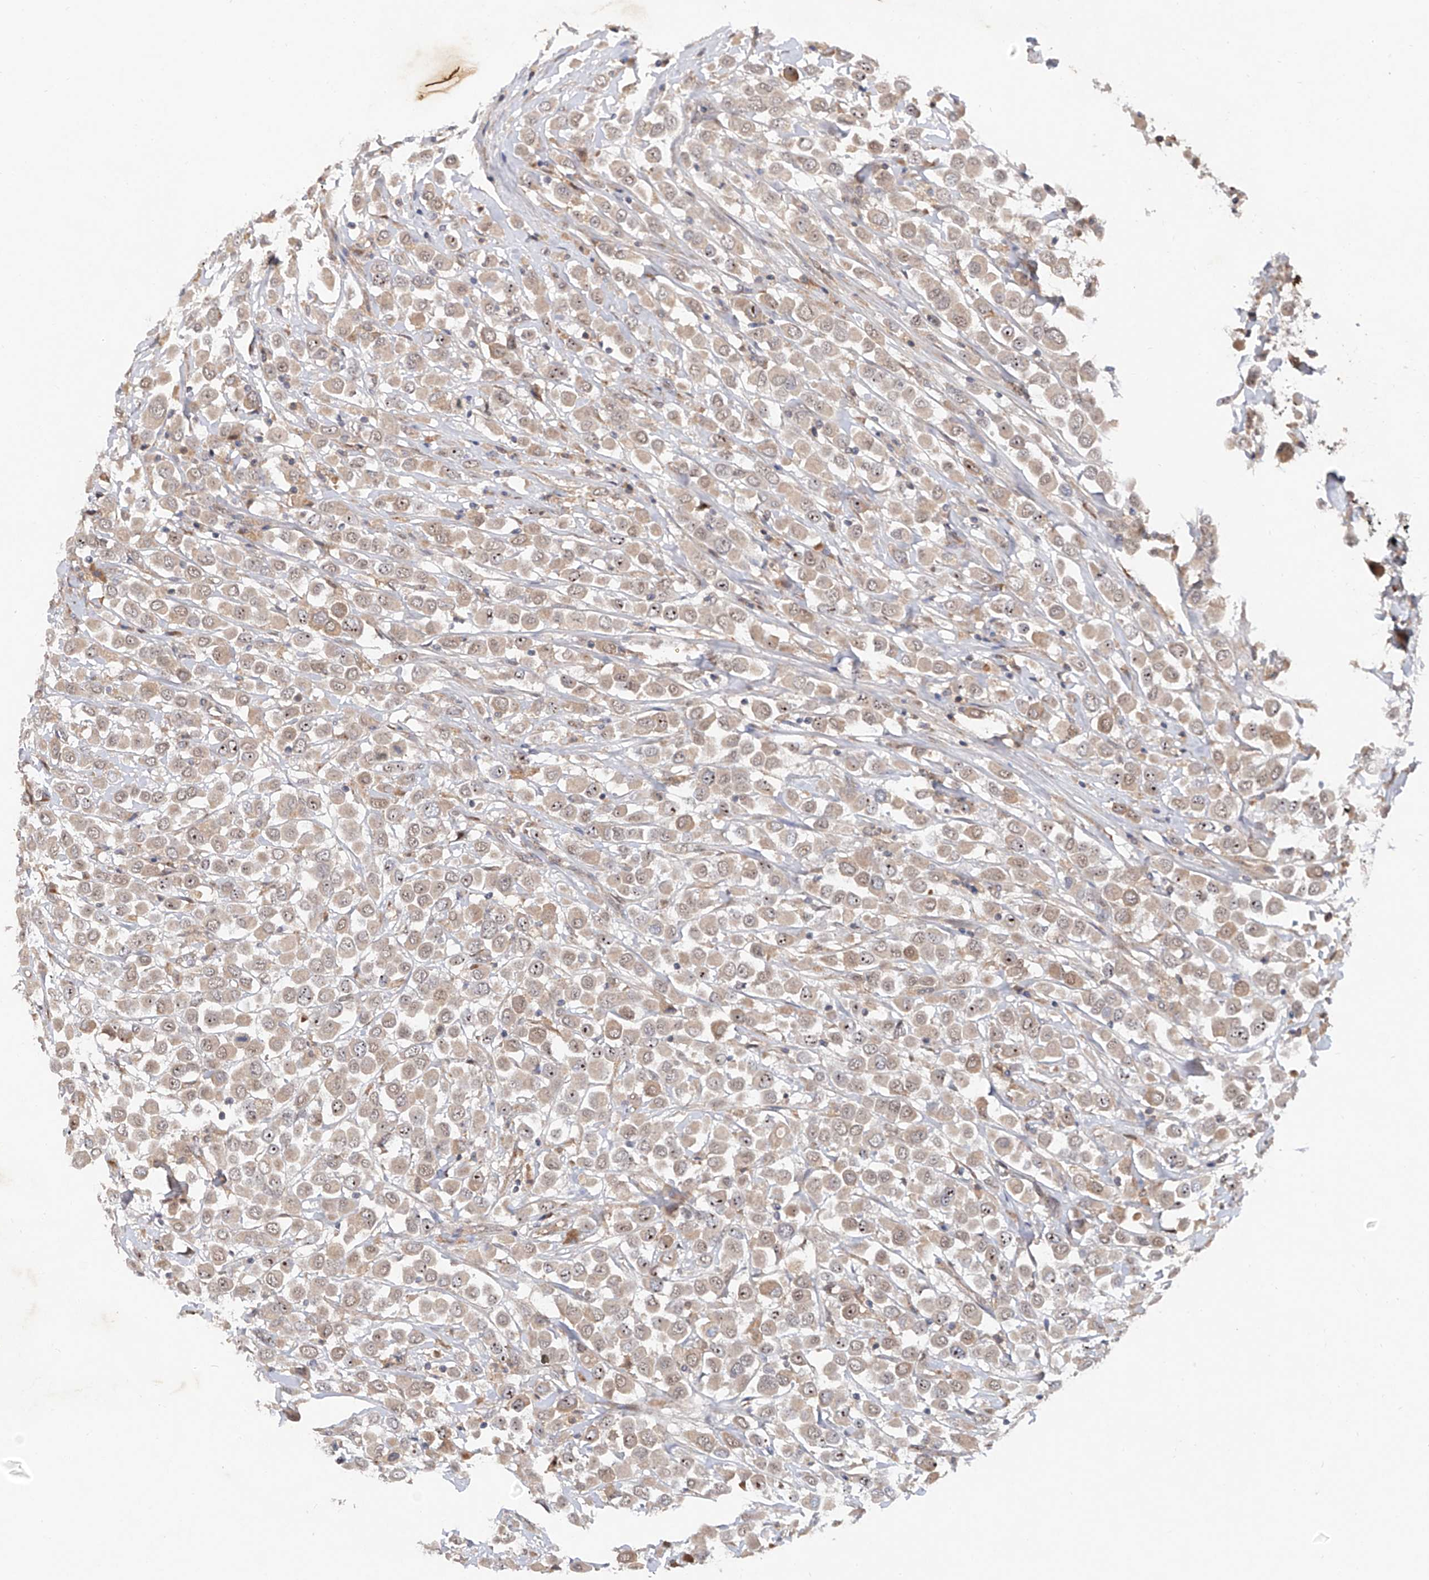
{"staining": {"intensity": "weak", "quantity": ">75%", "location": "cytoplasmic/membranous,nuclear"}, "tissue": "breast cancer", "cell_type": "Tumor cells", "image_type": "cancer", "snomed": [{"axis": "morphology", "description": "Duct carcinoma"}, {"axis": "topography", "description": "Breast"}], "caption": "This histopathology image demonstrates infiltrating ductal carcinoma (breast) stained with immunohistochemistry (IHC) to label a protein in brown. The cytoplasmic/membranous and nuclear of tumor cells show weak positivity for the protein. Nuclei are counter-stained blue.", "gene": "FAM135A", "patient": {"sex": "female", "age": 61}}